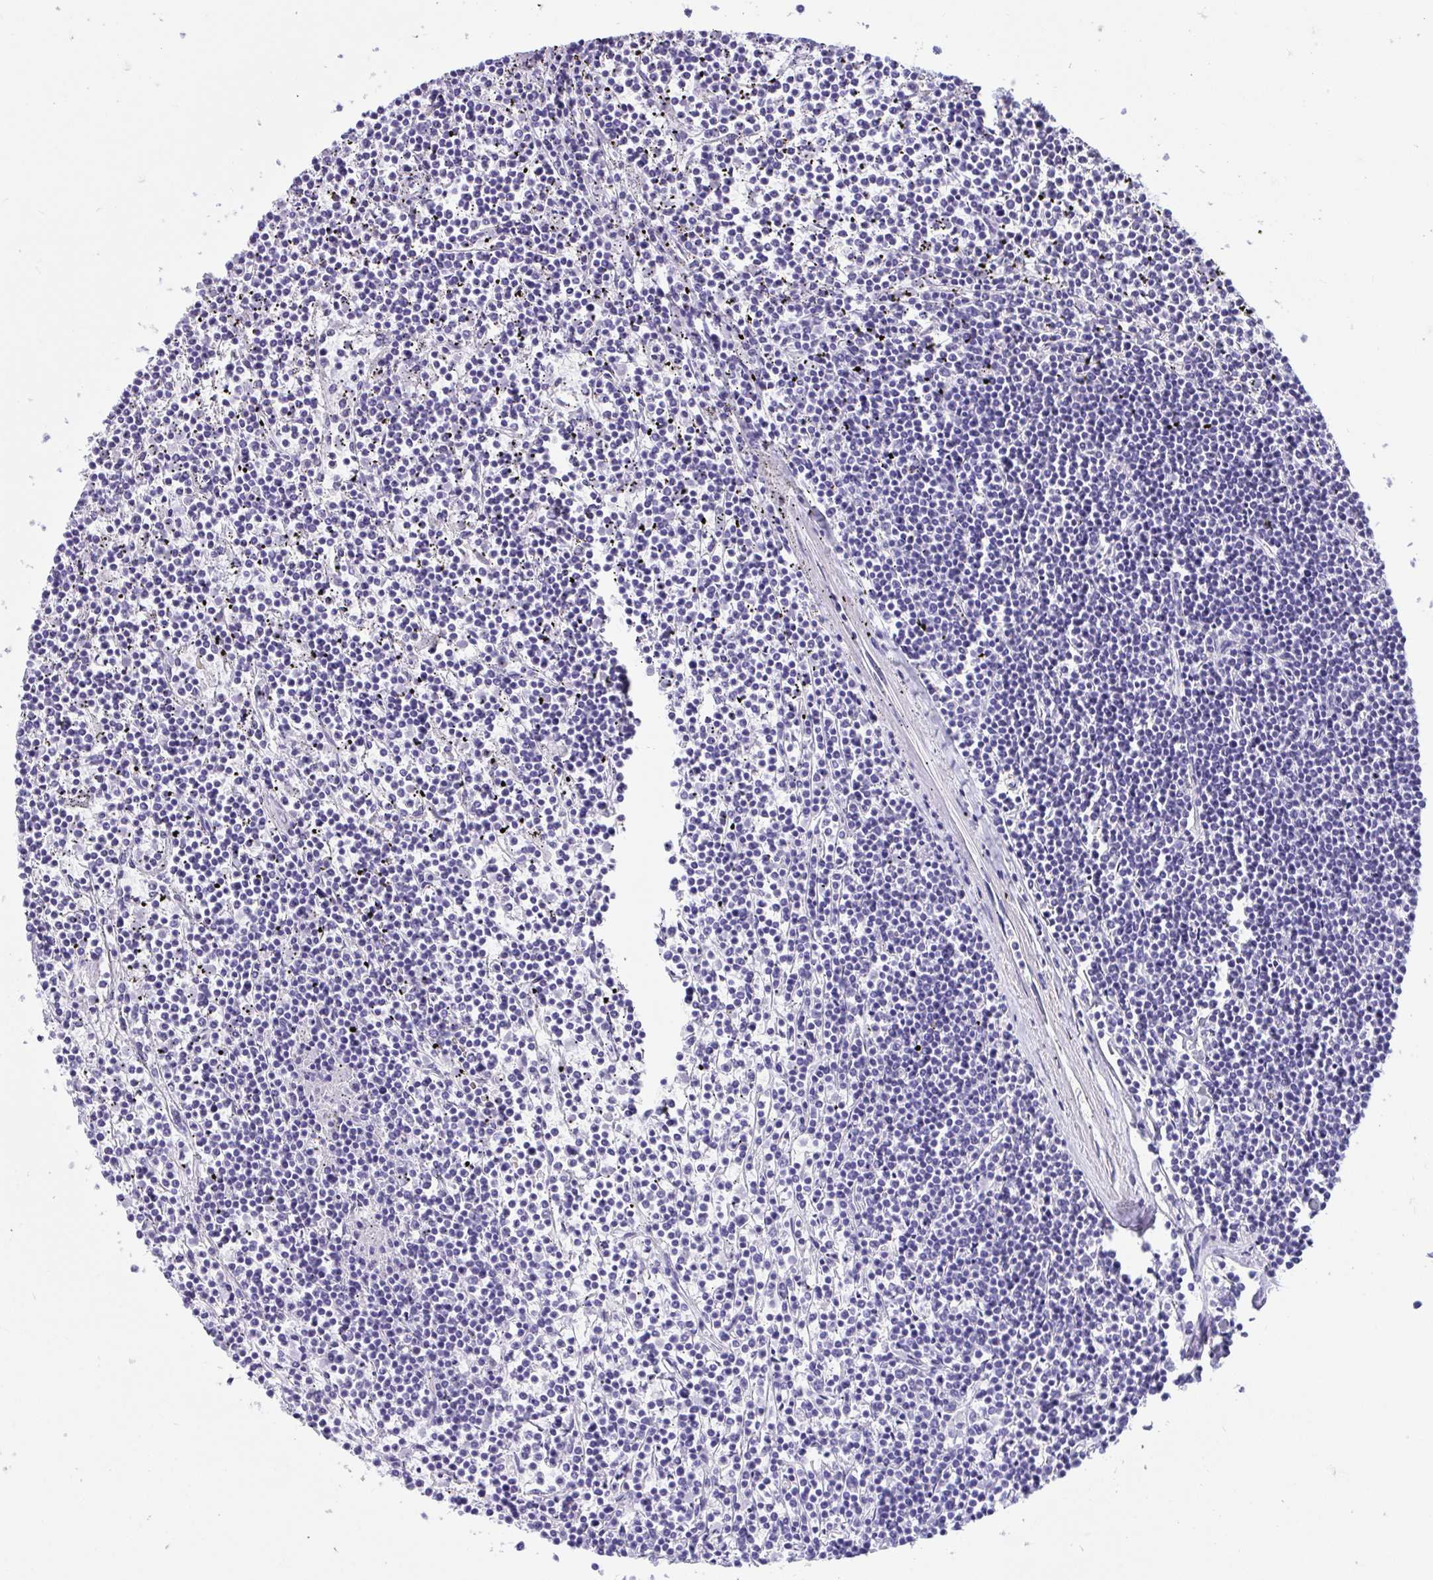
{"staining": {"intensity": "negative", "quantity": "none", "location": "none"}, "tissue": "lymphoma", "cell_type": "Tumor cells", "image_type": "cancer", "snomed": [{"axis": "morphology", "description": "Malignant lymphoma, non-Hodgkin's type, Low grade"}, {"axis": "topography", "description": "Spleen"}], "caption": "The photomicrograph exhibits no staining of tumor cells in lymphoma. (DAB immunohistochemistry (IHC) visualized using brightfield microscopy, high magnification).", "gene": "TMEM35A", "patient": {"sex": "female", "age": 19}}